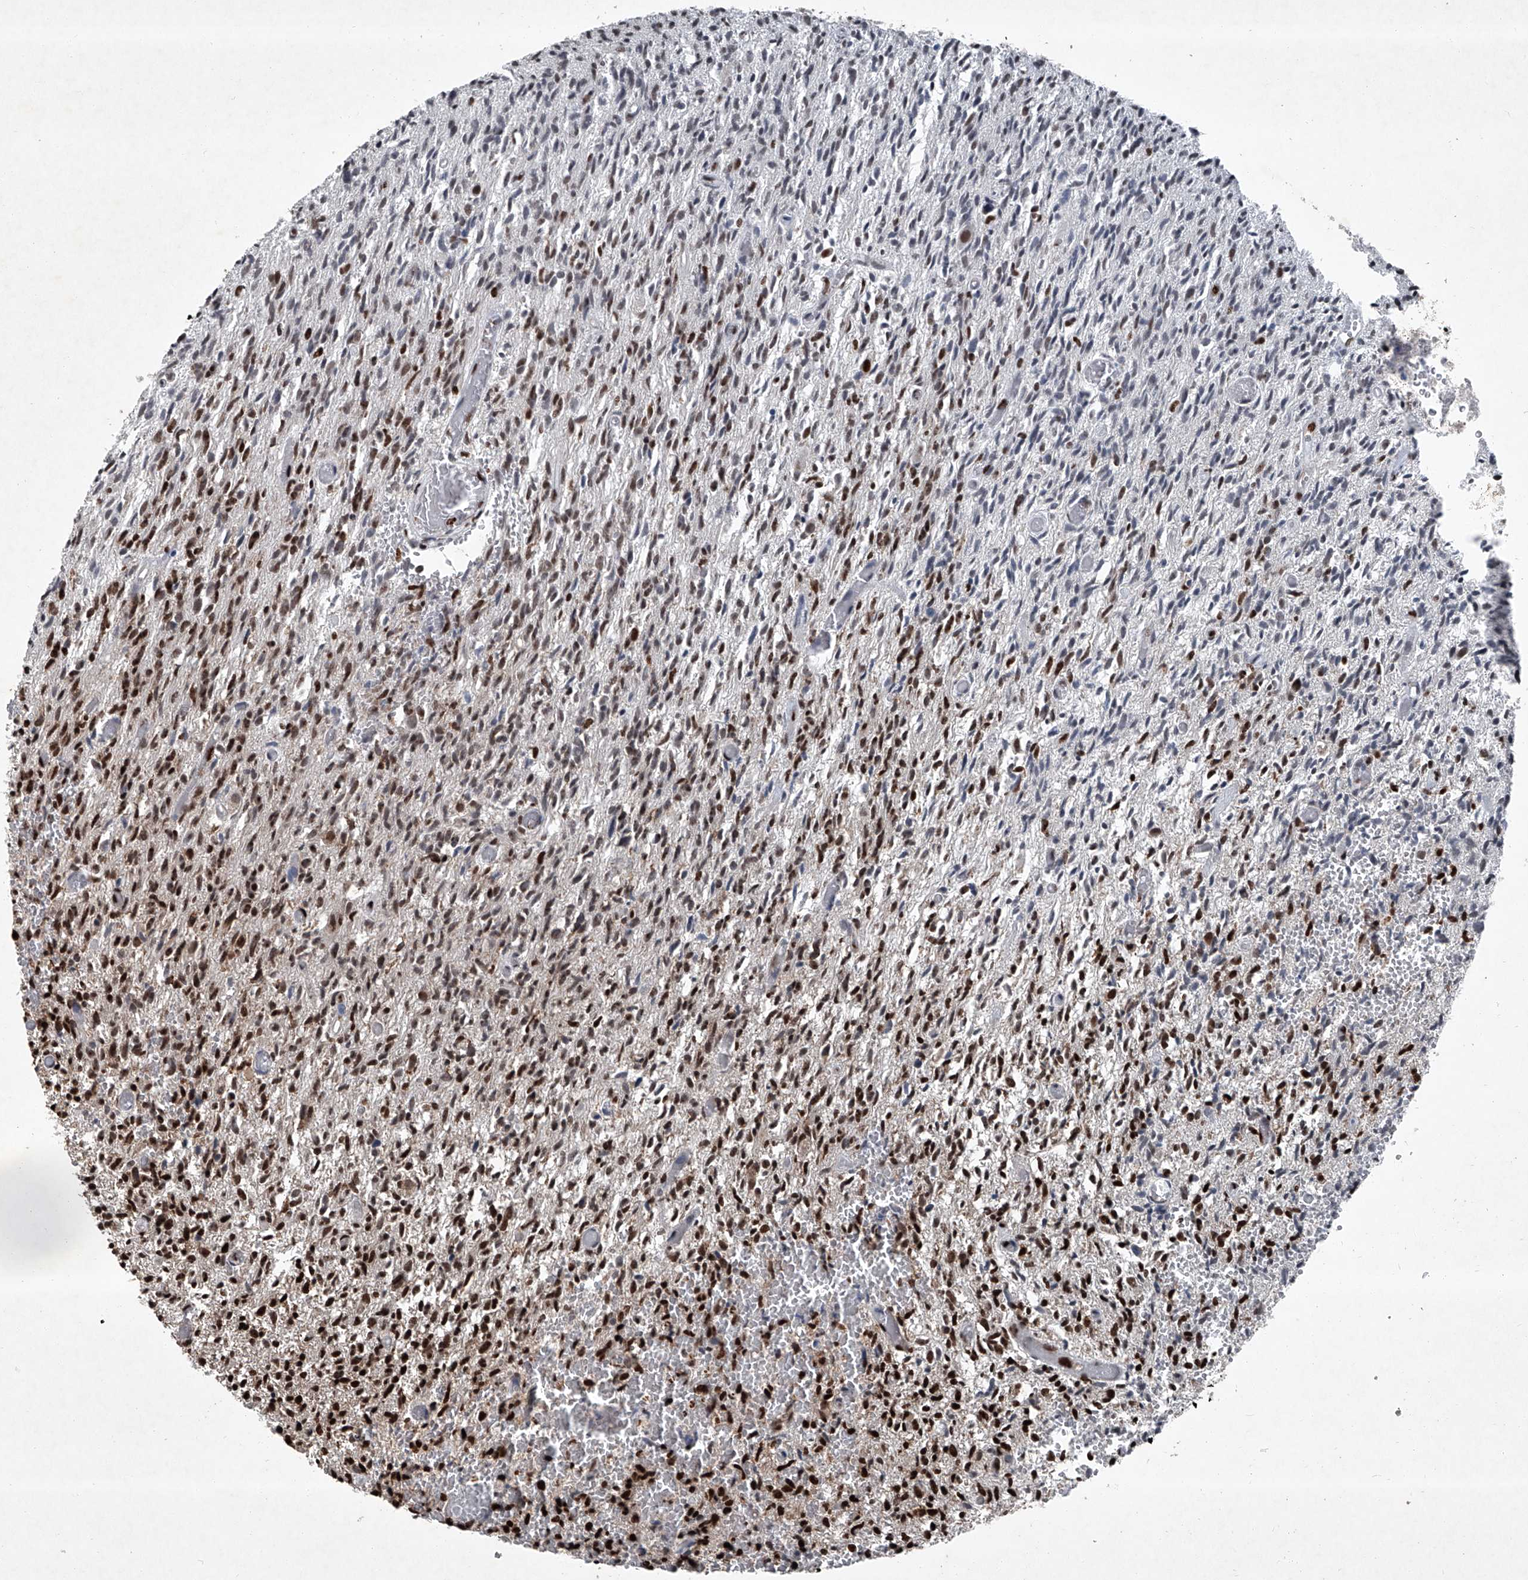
{"staining": {"intensity": "strong", "quantity": ">75%", "location": "nuclear"}, "tissue": "glioma", "cell_type": "Tumor cells", "image_type": "cancer", "snomed": [{"axis": "morphology", "description": "Glioma, malignant, High grade"}, {"axis": "topography", "description": "Brain"}], "caption": "Protein positivity by immunohistochemistry demonstrates strong nuclear expression in approximately >75% of tumor cells in glioma.", "gene": "DDX39B", "patient": {"sex": "female", "age": 57}}